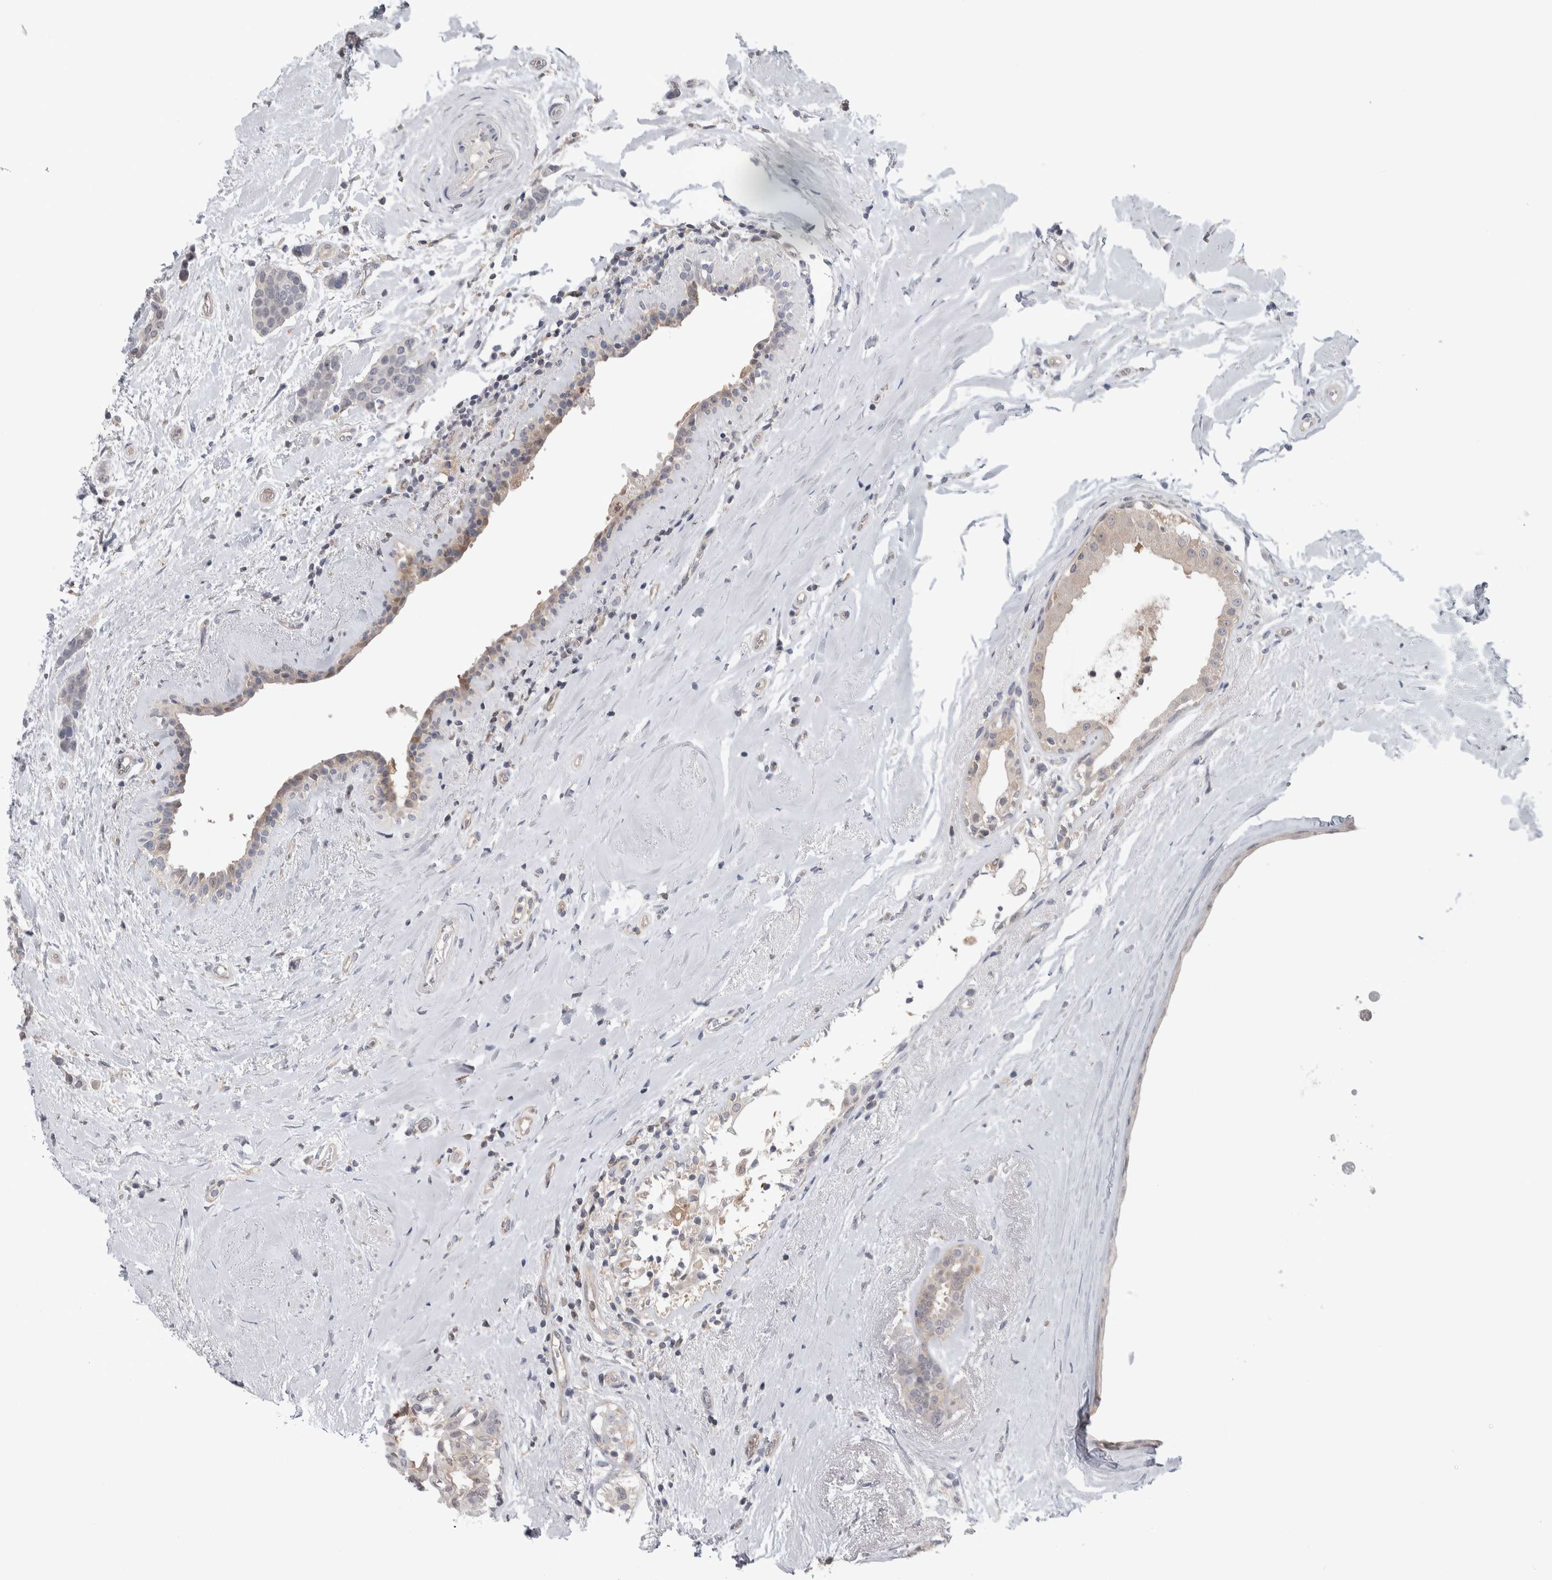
{"staining": {"intensity": "negative", "quantity": "none", "location": "none"}, "tissue": "breast cancer", "cell_type": "Tumor cells", "image_type": "cancer", "snomed": [{"axis": "morphology", "description": "Duct carcinoma"}, {"axis": "topography", "description": "Breast"}], "caption": "Human breast cancer stained for a protein using IHC displays no staining in tumor cells.", "gene": "HTATIP2", "patient": {"sex": "female", "age": 55}}